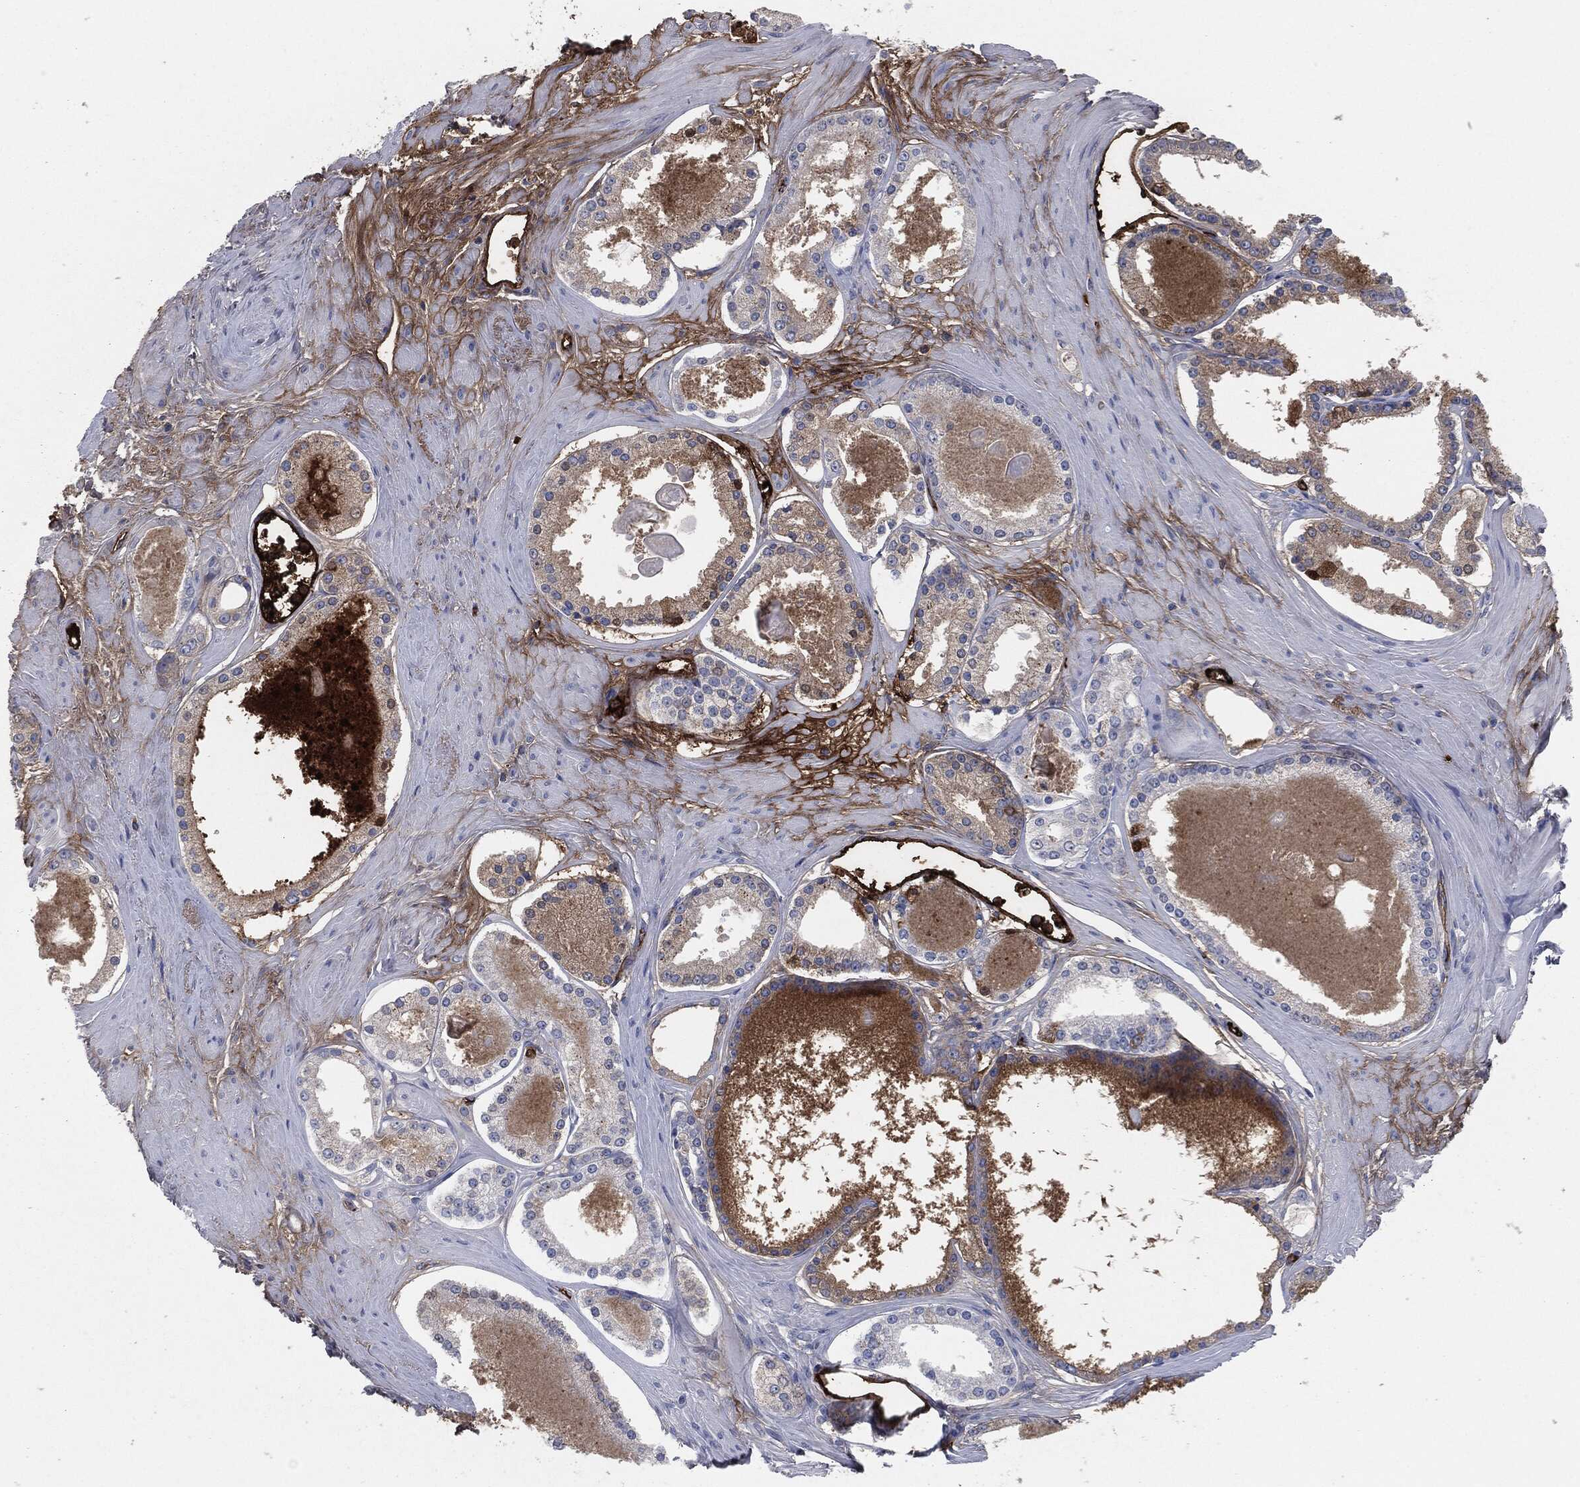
{"staining": {"intensity": "weak", "quantity": "25%-75%", "location": "cytoplasmic/membranous"}, "tissue": "prostate cancer", "cell_type": "Tumor cells", "image_type": "cancer", "snomed": [{"axis": "morphology", "description": "Adenocarcinoma, NOS"}, {"axis": "topography", "description": "Prostate"}], "caption": "IHC staining of adenocarcinoma (prostate), which reveals low levels of weak cytoplasmic/membranous staining in about 25%-75% of tumor cells indicating weak cytoplasmic/membranous protein positivity. The staining was performed using DAB (3,3'-diaminobenzidine) (brown) for protein detection and nuclei were counterstained in hematoxylin (blue).", "gene": "APOB", "patient": {"sex": "male", "age": 61}}